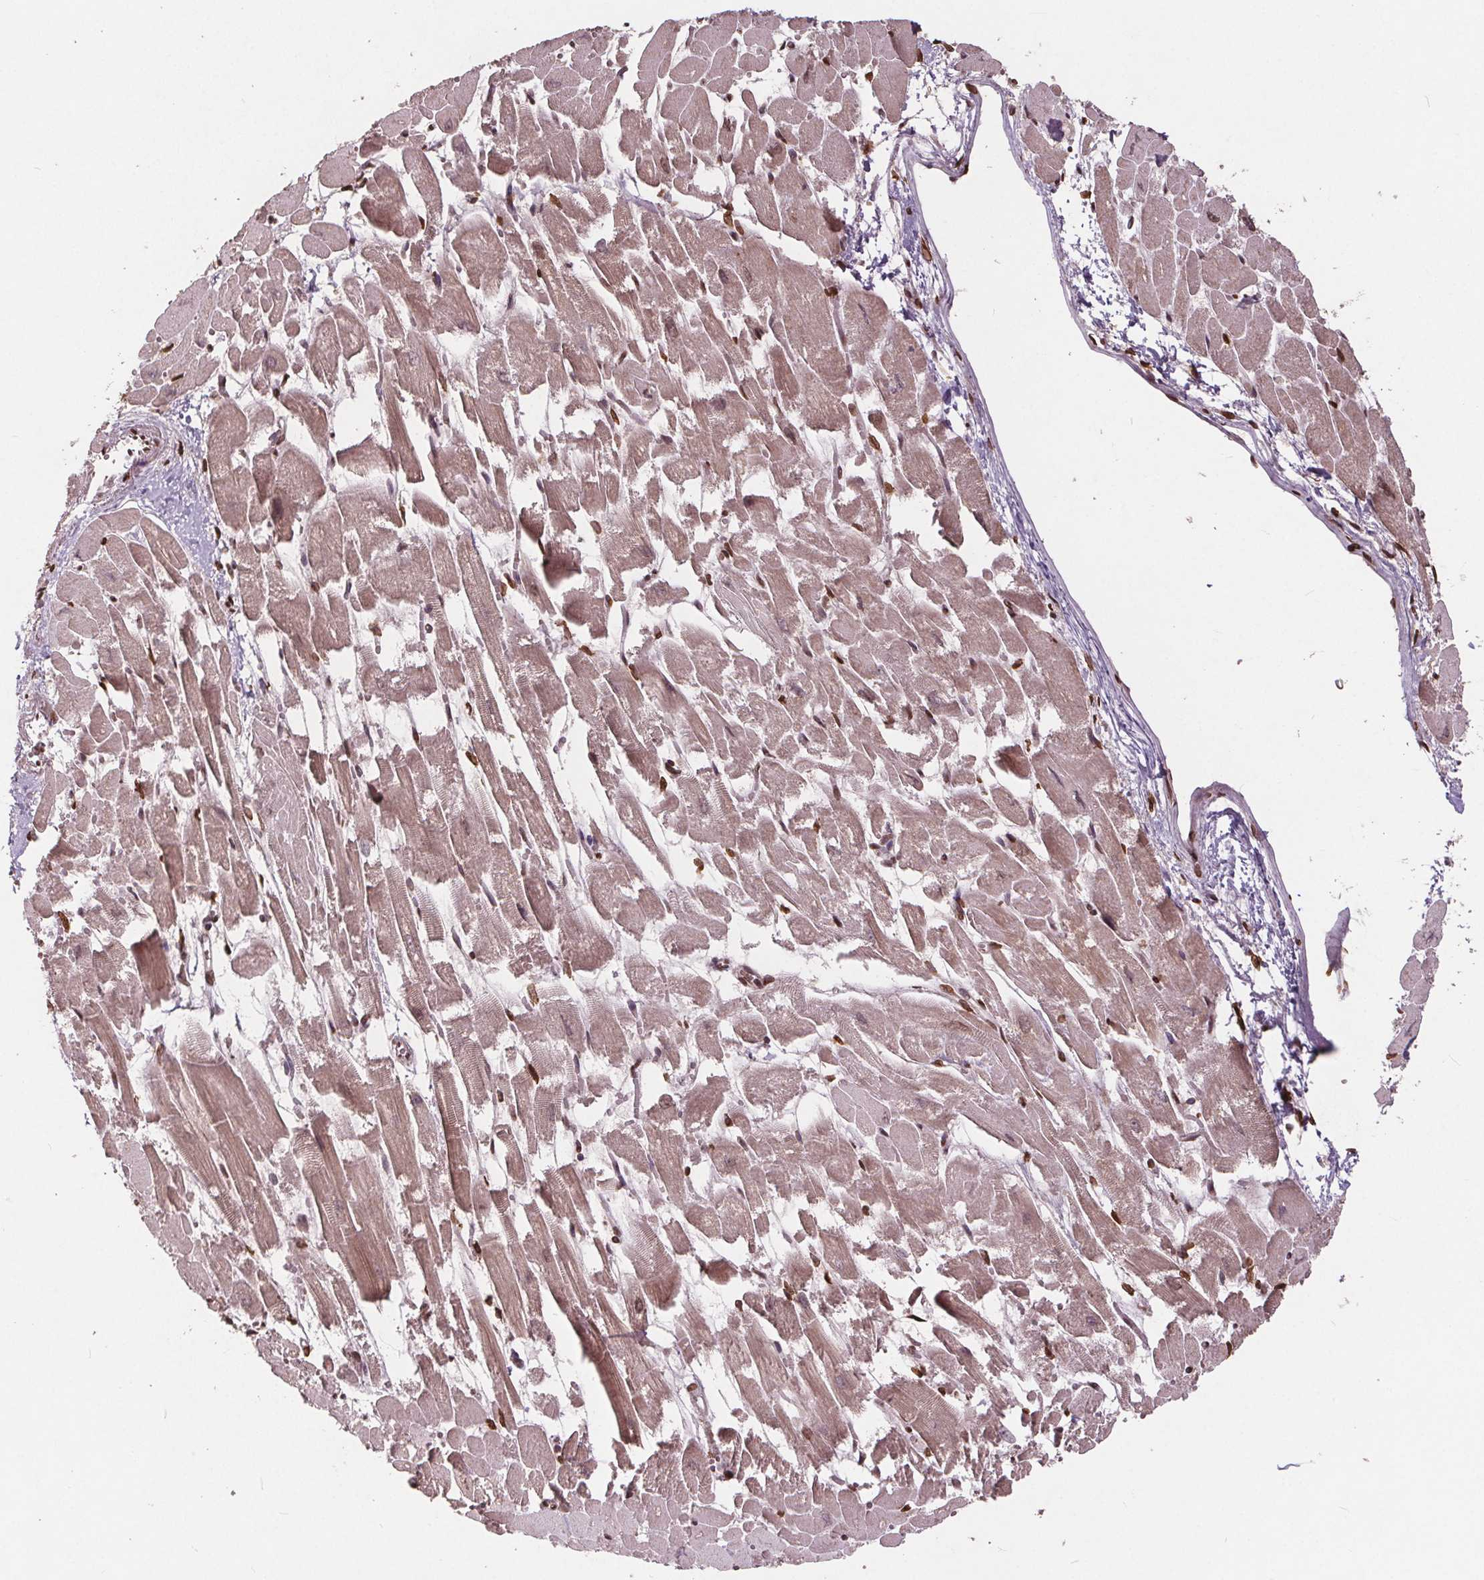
{"staining": {"intensity": "moderate", "quantity": ">75%", "location": "nuclear"}, "tissue": "heart muscle", "cell_type": "Cardiomyocytes", "image_type": "normal", "snomed": [{"axis": "morphology", "description": "Normal tissue, NOS"}, {"axis": "topography", "description": "Heart"}], "caption": "Heart muscle was stained to show a protein in brown. There is medium levels of moderate nuclear positivity in approximately >75% of cardiomyocytes. Nuclei are stained in blue.", "gene": "HIF1AN", "patient": {"sex": "female", "age": 52}}